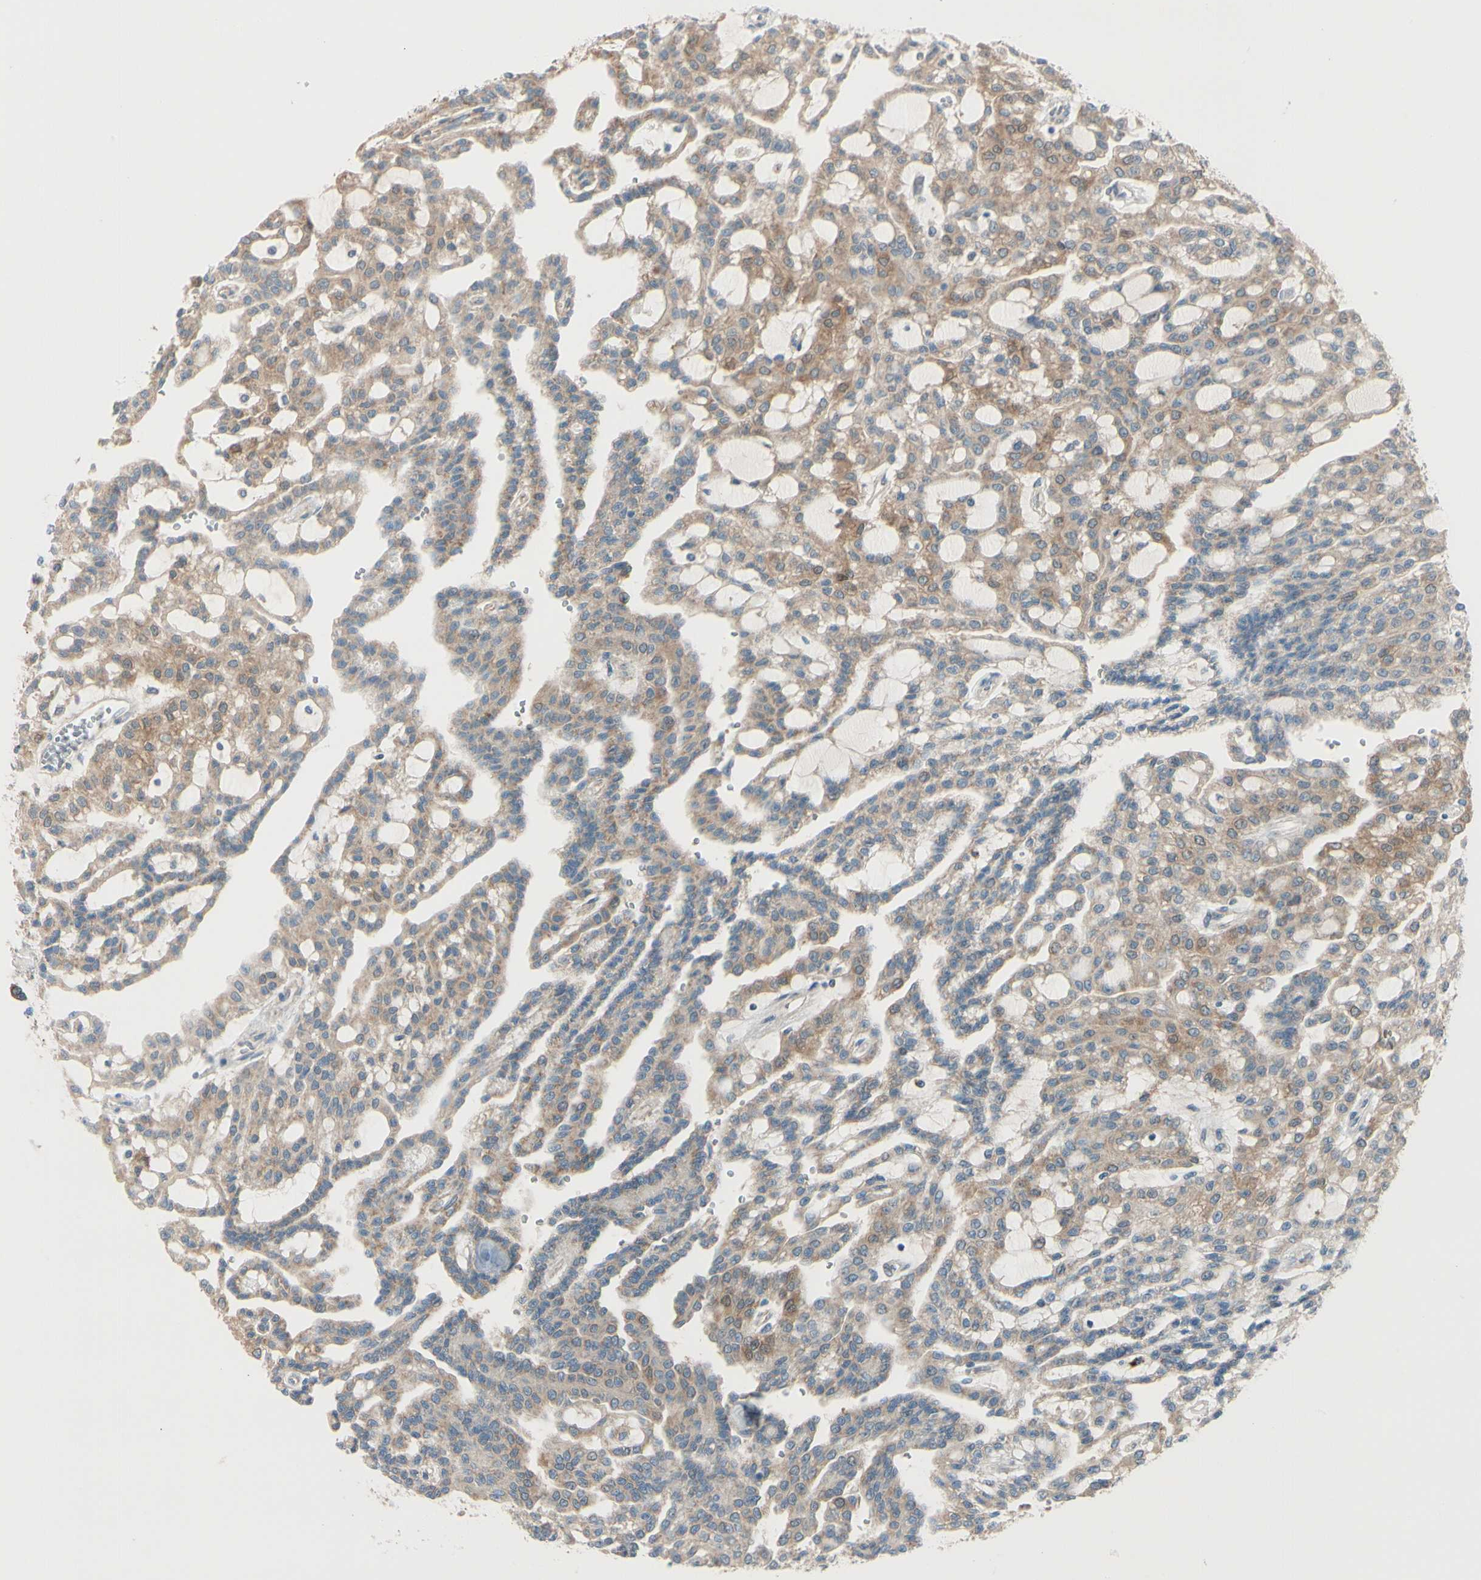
{"staining": {"intensity": "moderate", "quantity": ">75%", "location": "cytoplasmic/membranous"}, "tissue": "renal cancer", "cell_type": "Tumor cells", "image_type": "cancer", "snomed": [{"axis": "morphology", "description": "Adenocarcinoma, NOS"}, {"axis": "topography", "description": "Kidney"}], "caption": "Immunohistochemical staining of human adenocarcinoma (renal) demonstrates medium levels of moderate cytoplasmic/membranous expression in approximately >75% of tumor cells.", "gene": "EPHA3", "patient": {"sex": "male", "age": 63}}